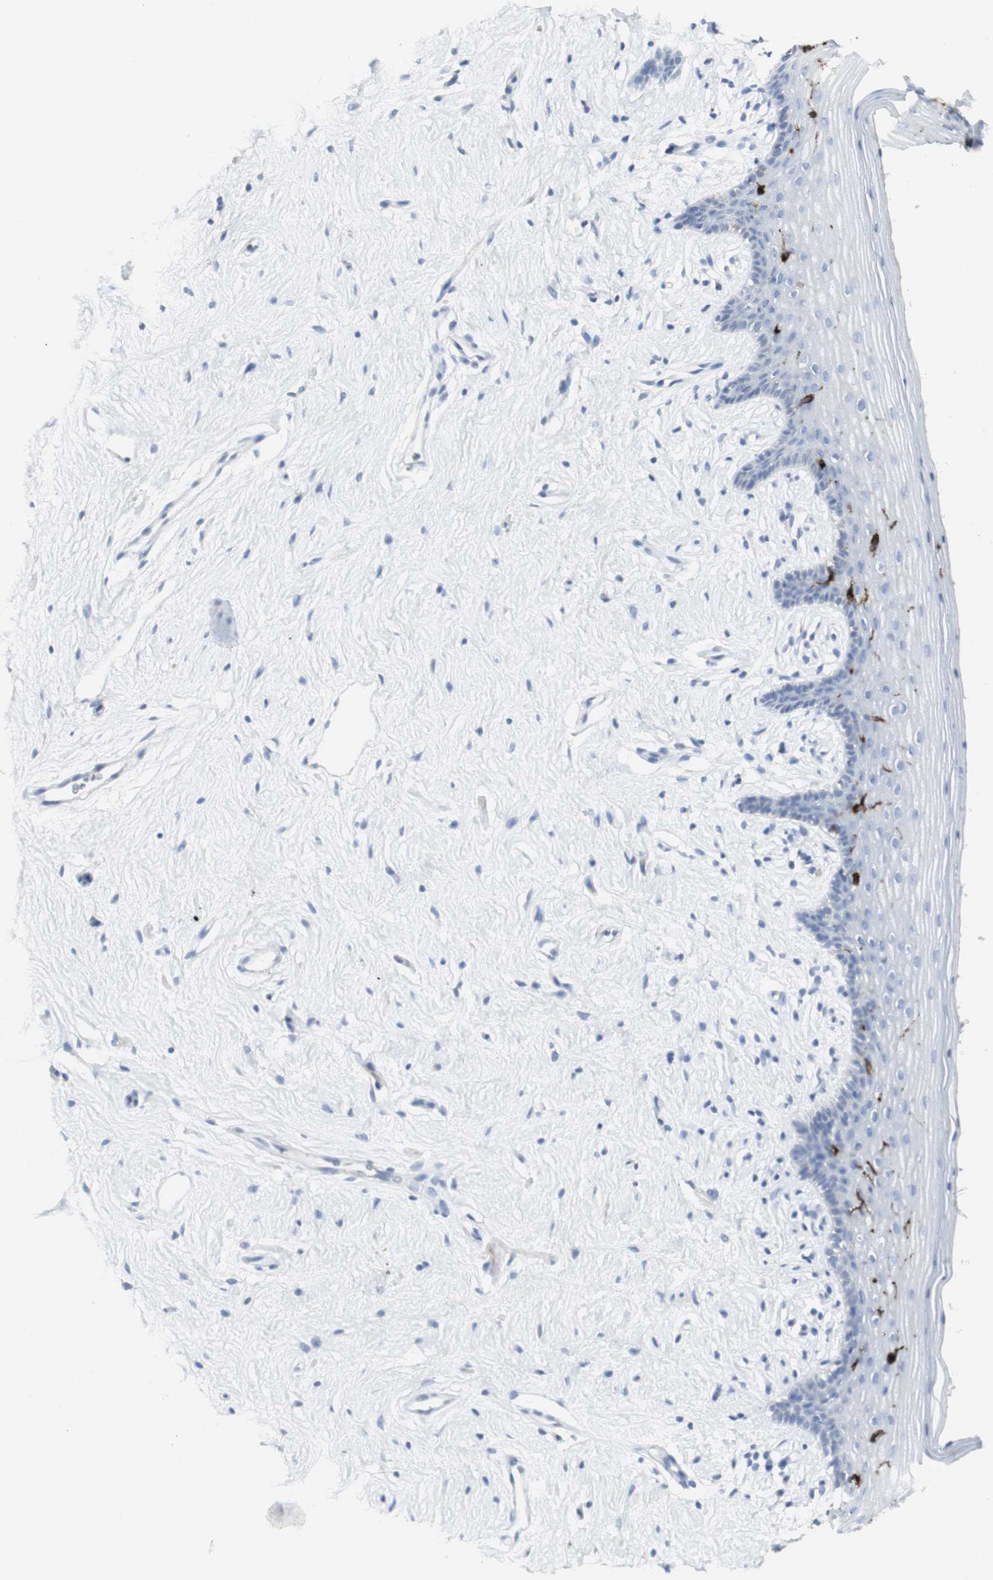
{"staining": {"intensity": "negative", "quantity": "none", "location": "none"}, "tissue": "vagina", "cell_type": "Squamous epithelial cells", "image_type": "normal", "snomed": [{"axis": "morphology", "description": "Normal tissue, NOS"}, {"axis": "topography", "description": "Vagina"}], "caption": "Immunohistochemistry (IHC) histopathology image of normal vagina: human vagina stained with DAB (3,3'-diaminobenzidine) reveals no significant protein staining in squamous epithelial cells. (DAB (3,3'-diaminobenzidine) immunohistochemistry (IHC) with hematoxylin counter stain).", "gene": "CD207", "patient": {"sex": "female", "age": 44}}